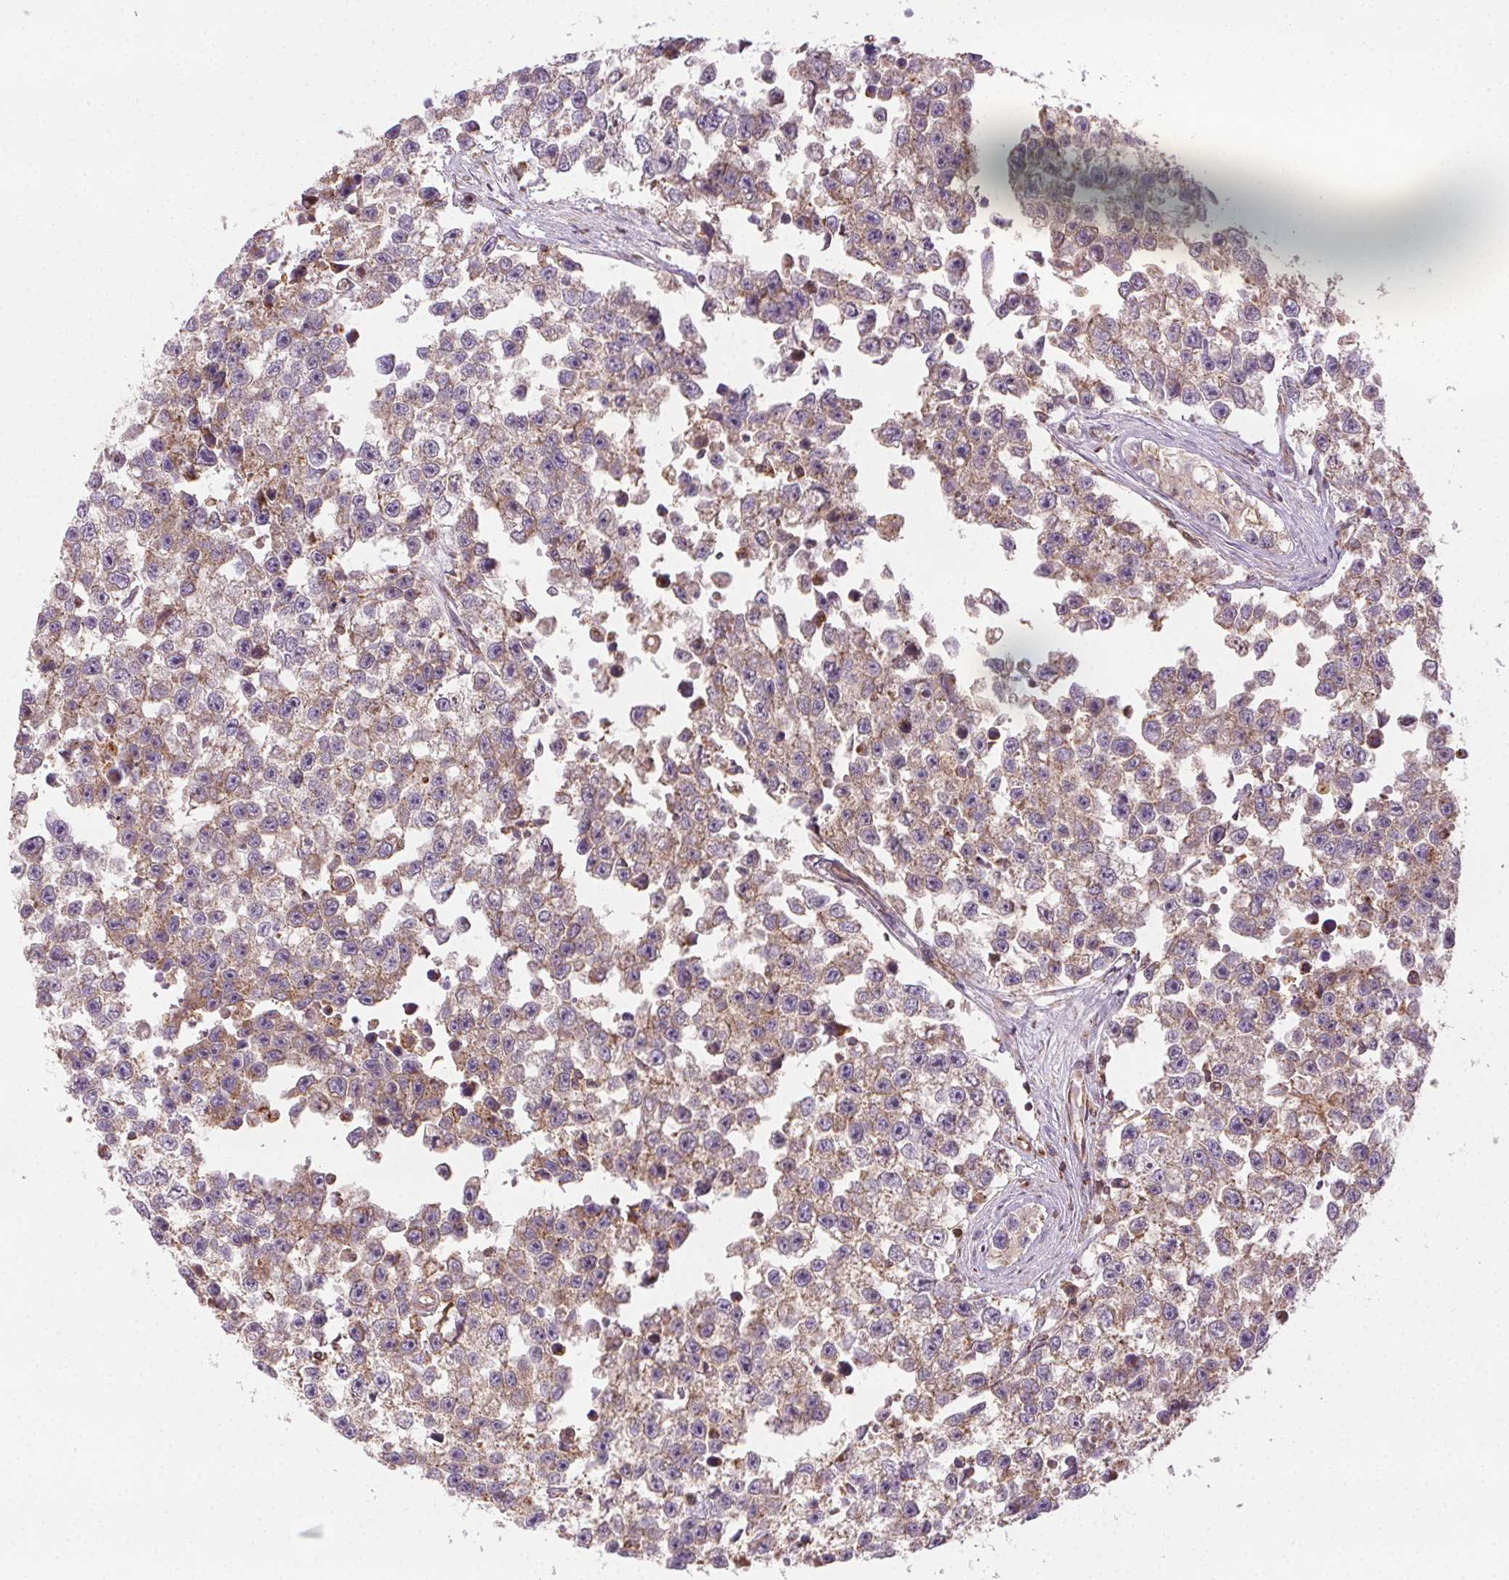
{"staining": {"intensity": "moderate", "quantity": ">75%", "location": "cytoplasmic/membranous"}, "tissue": "testis cancer", "cell_type": "Tumor cells", "image_type": "cancer", "snomed": [{"axis": "morphology", "description": "Seminoma, NOS"}, {"axis": "topography", "description": "Testis"}], "caption": "Protein positivity by IHC reveals moderate cytoplasmic/membranous staining in about >75% of tumor cells in testis seminoma.", "gene": "CLPB", "patient": {"sex": "male", "age": 26}}